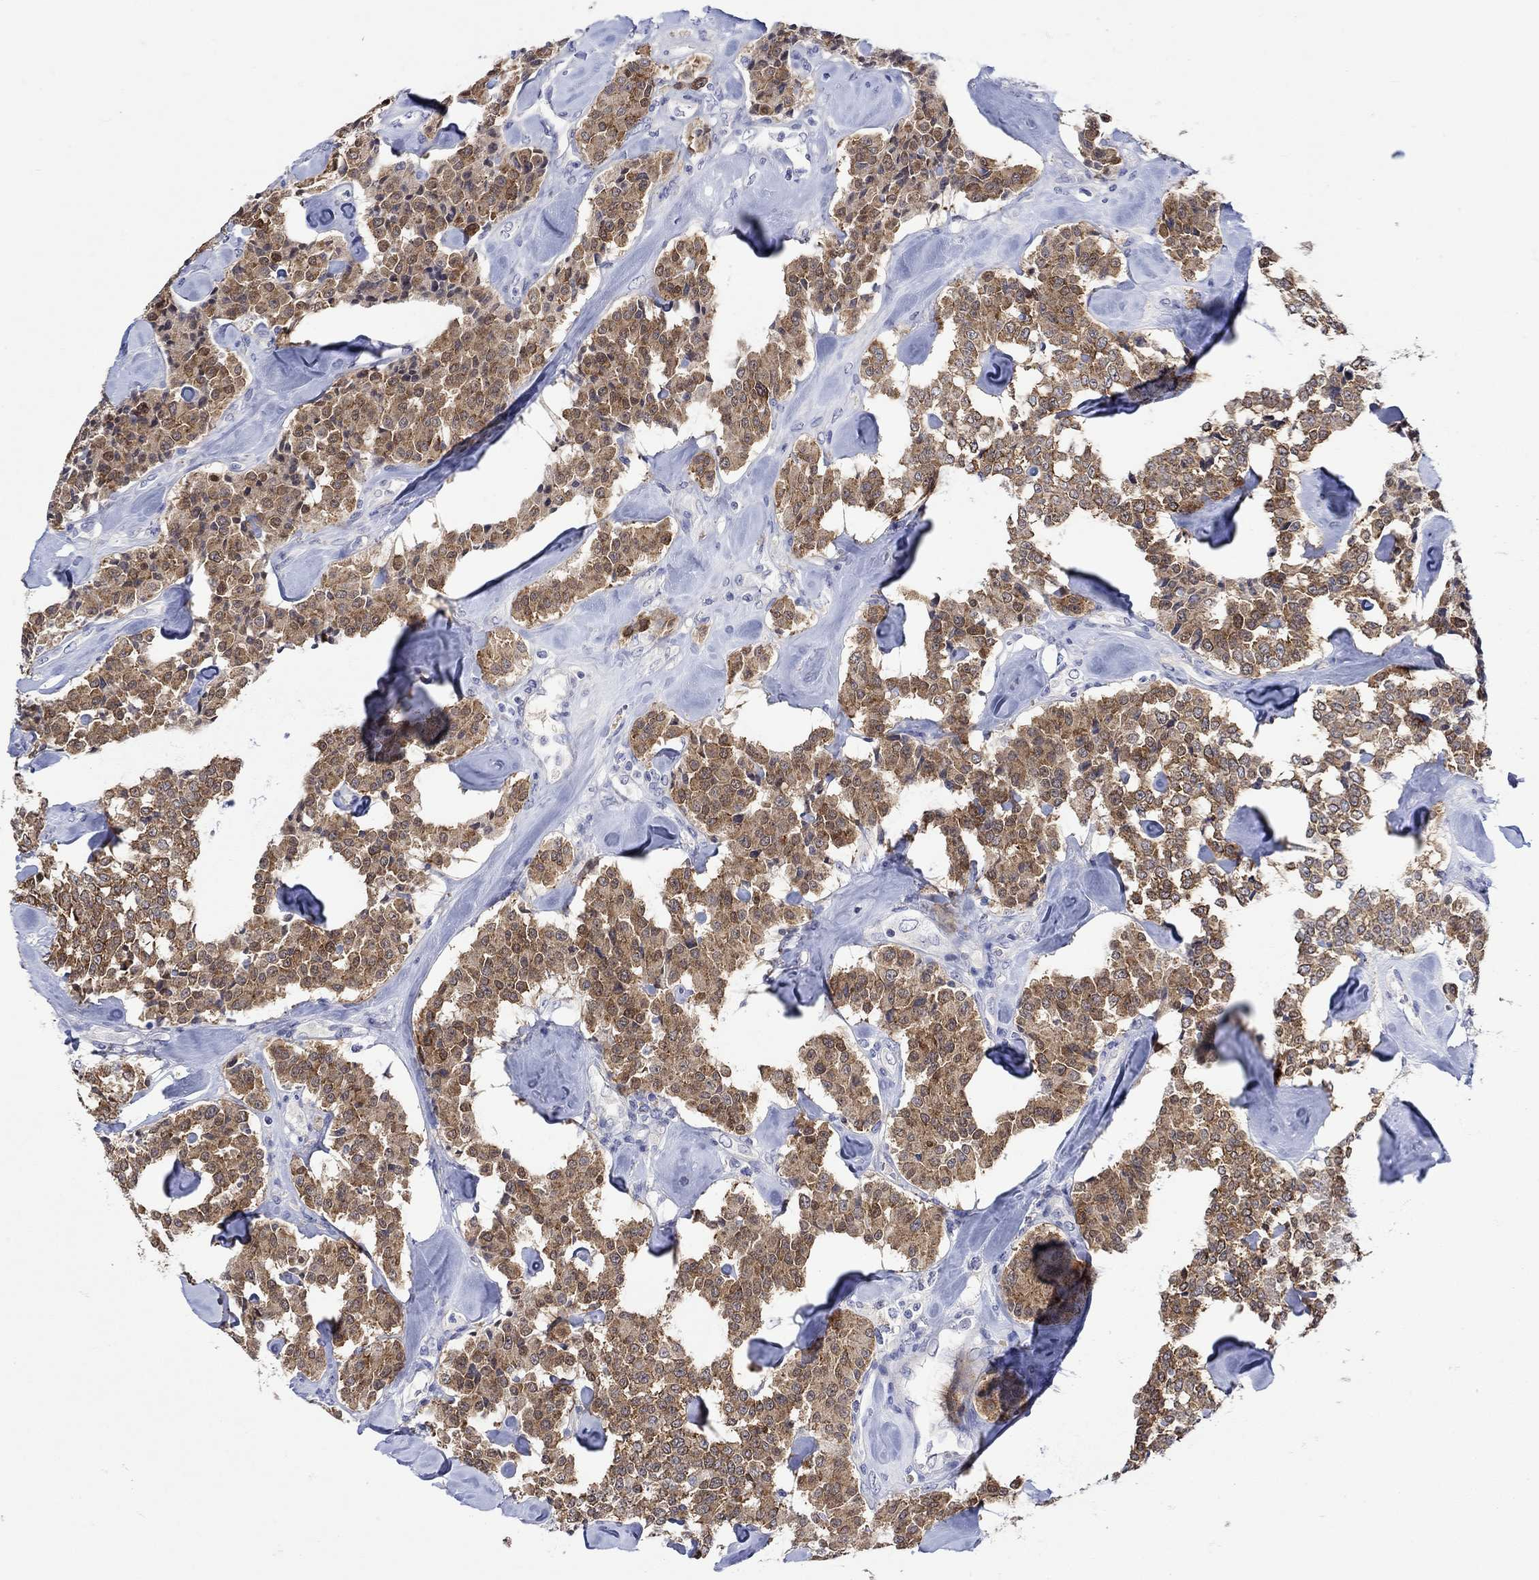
{"staining": {"intensity": "moderate", "quantity": ">75%", "location": "cytoplasmic/membranous"}, "tissue": "carcinoid", "cell_type": "Tumor cells", "image_type": "cancer", "snomed": [{"axis": "morphology", "description": "Carcinoid, malignant, NOS"}, {"axis": "topography", "description": "Pancreas"}], "caption": "IHC photomicrograph of carcinoid (malignant) stained for a protein (brown), which demonstrates medium levels of moderate cytoplasmic/membranous expression in approximately >75% of tumor cells.", "gene": "MSI1", "patient": {"sex": "male", "age": 41}}